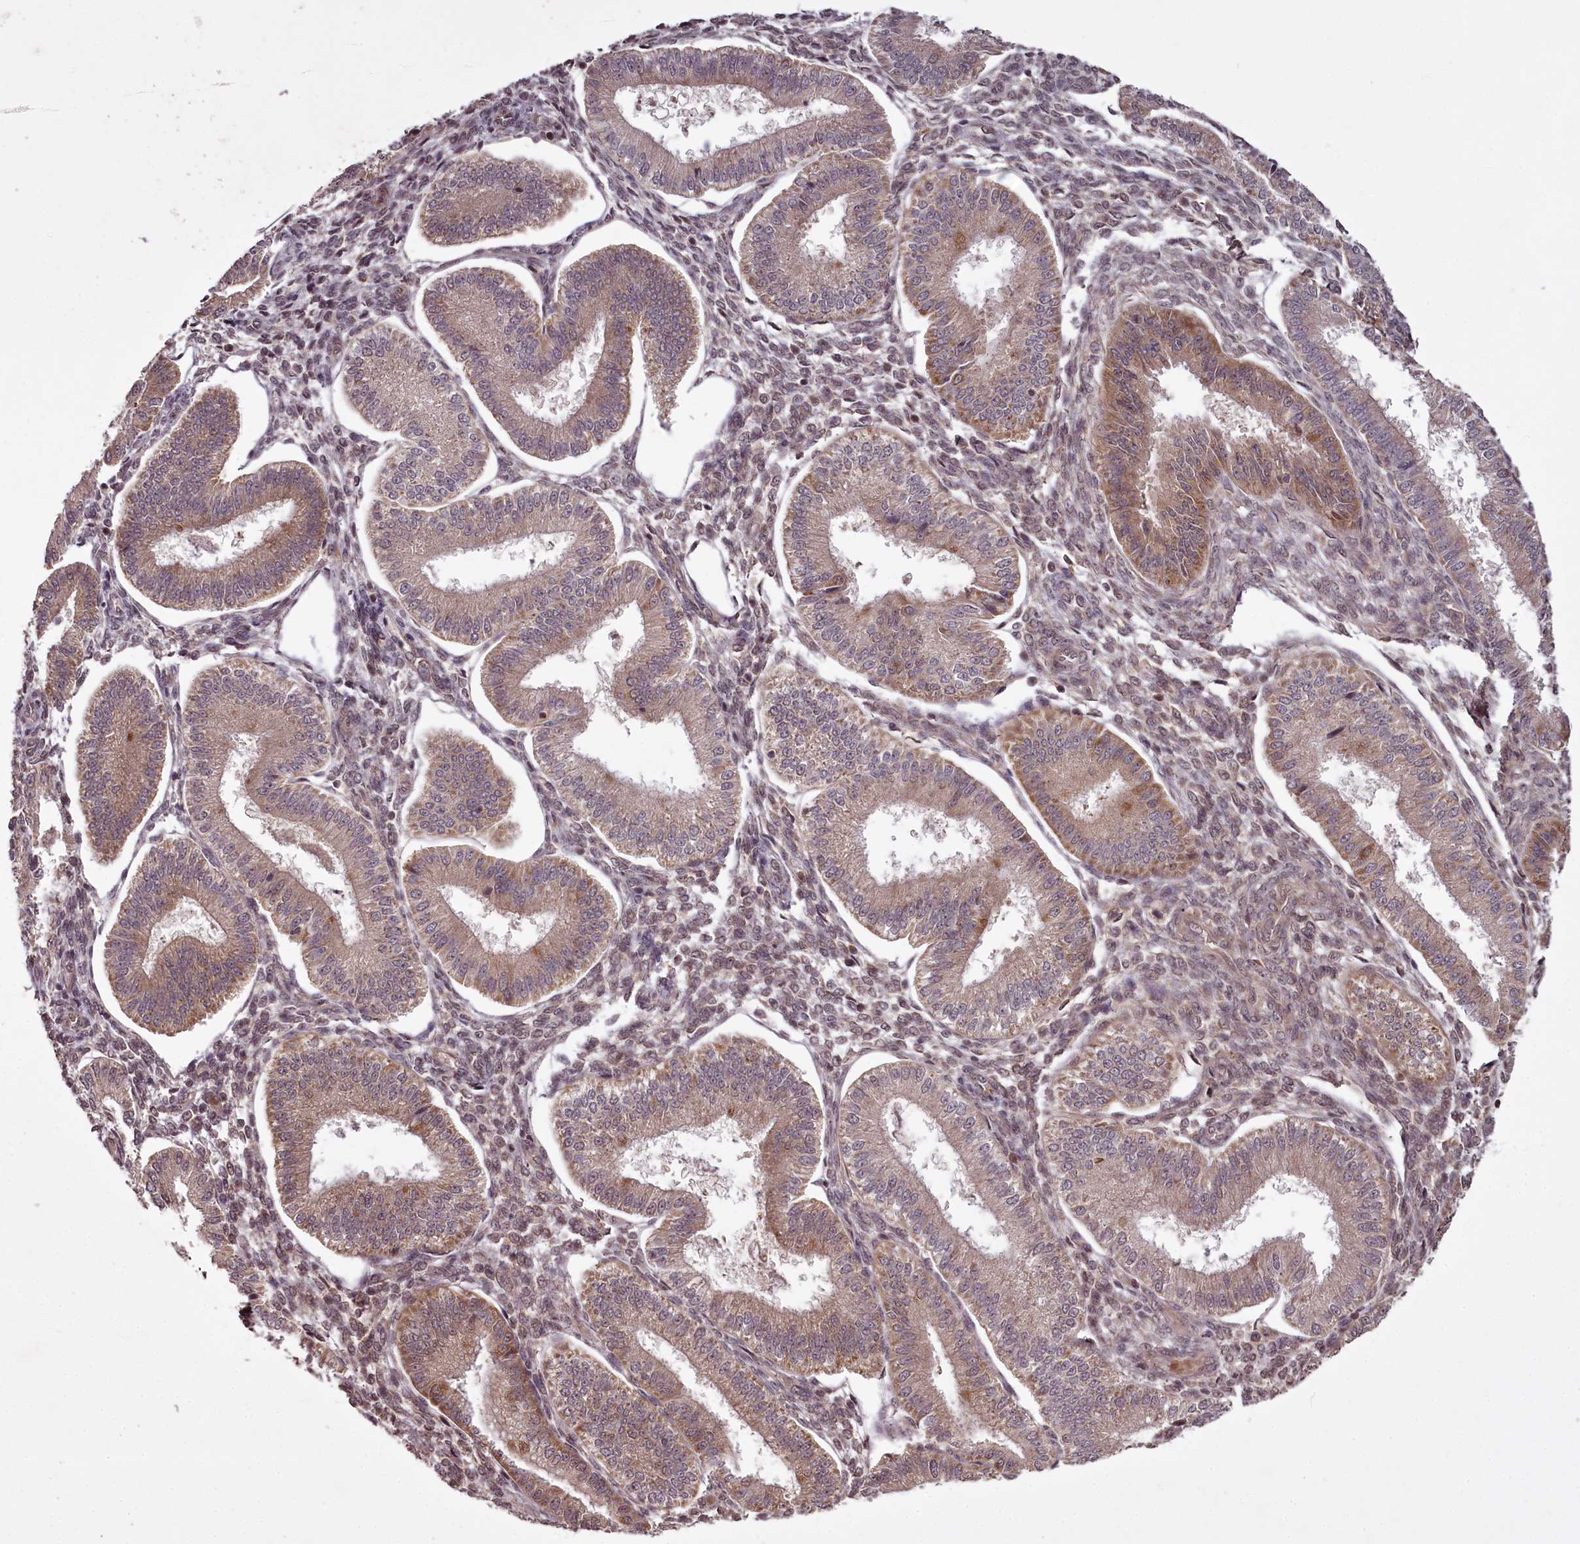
{"staining": {"intensity": "moderate", "quantity": "25%-75%", "location": "cytoplasmic/membranous"}, "tissue": "endometrium", "cell_type": "Cells in endometrial stroma", "image_type": "normal", "snomed": [{"axis": "morphology", "description": "Normal tissue, NOS"}, {"axis": "topography", "description": "Endometrium"}], "caption": "Endometrium was stained to show a protein in brown. There is medium levels of moderate cytoplasmic/membranous staining in approximately 25%-75% of cells in endometrial stroma. The staining is performed using DAB (3,3'-diaminobenzidine) brown chromogen to label protein expression. The nuclei are counter-stained blue using hematoxylin.", "gene": "PCBP2", "patient": {"sex": "female", "age": 39}}